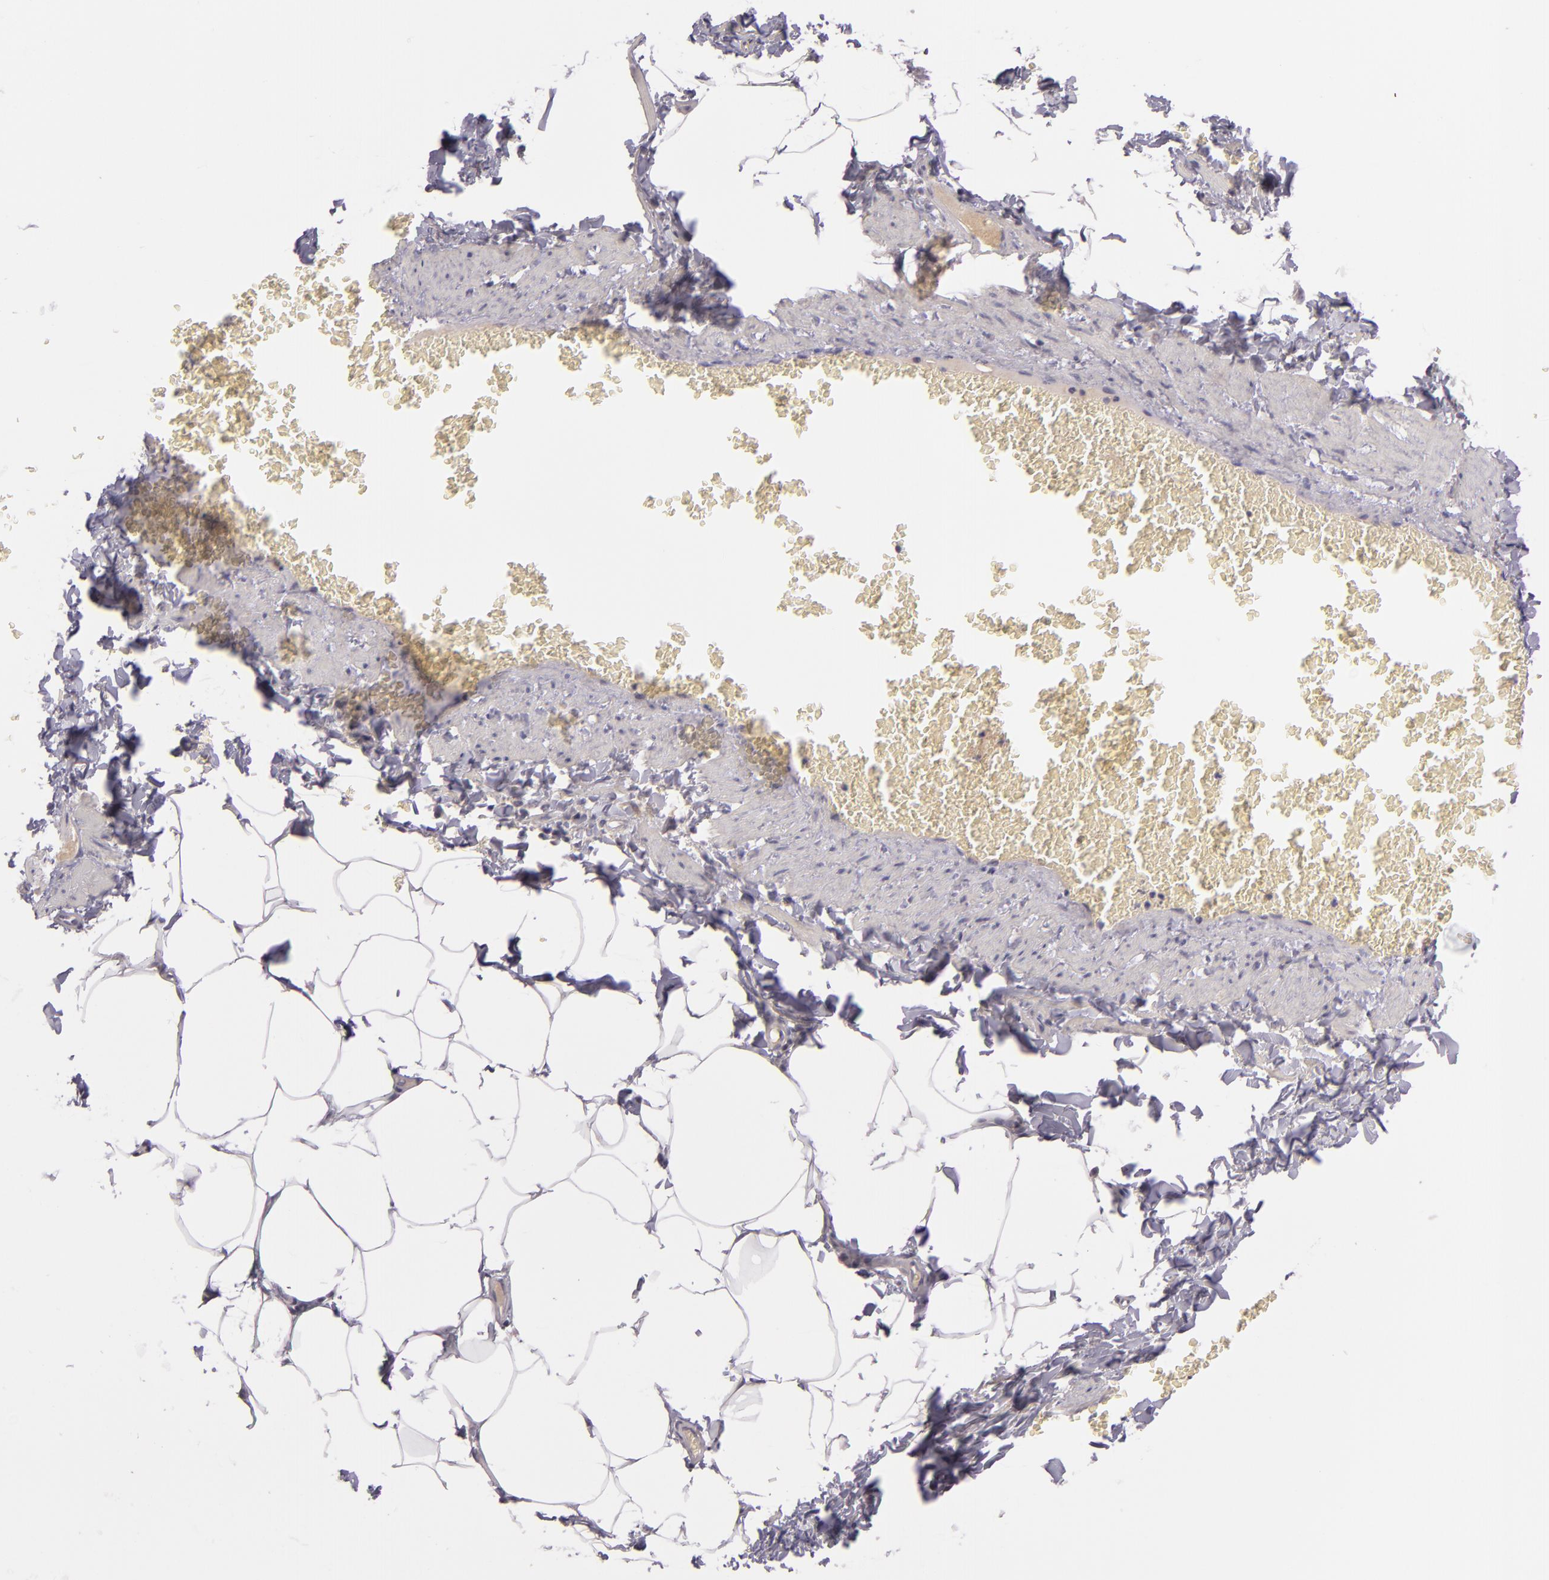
{"staining": {"intensity": "negative", "quantity": "none", "location": "none"}, "tissue": "adipose tissue", "cell_type": "Adipocytes", "image_type": "normal", "snomed": [{"axis": "morphology", "description": "Normal tissue, NOS"}, {"axis": "topography", "description": "Vascular tissue"}], "caption": "Immunohistochemistry of benign adipose tissue shows no positivity in adipocytes.", "gene": "DAG1", "patient": {"sex": "male", "age": 41}}